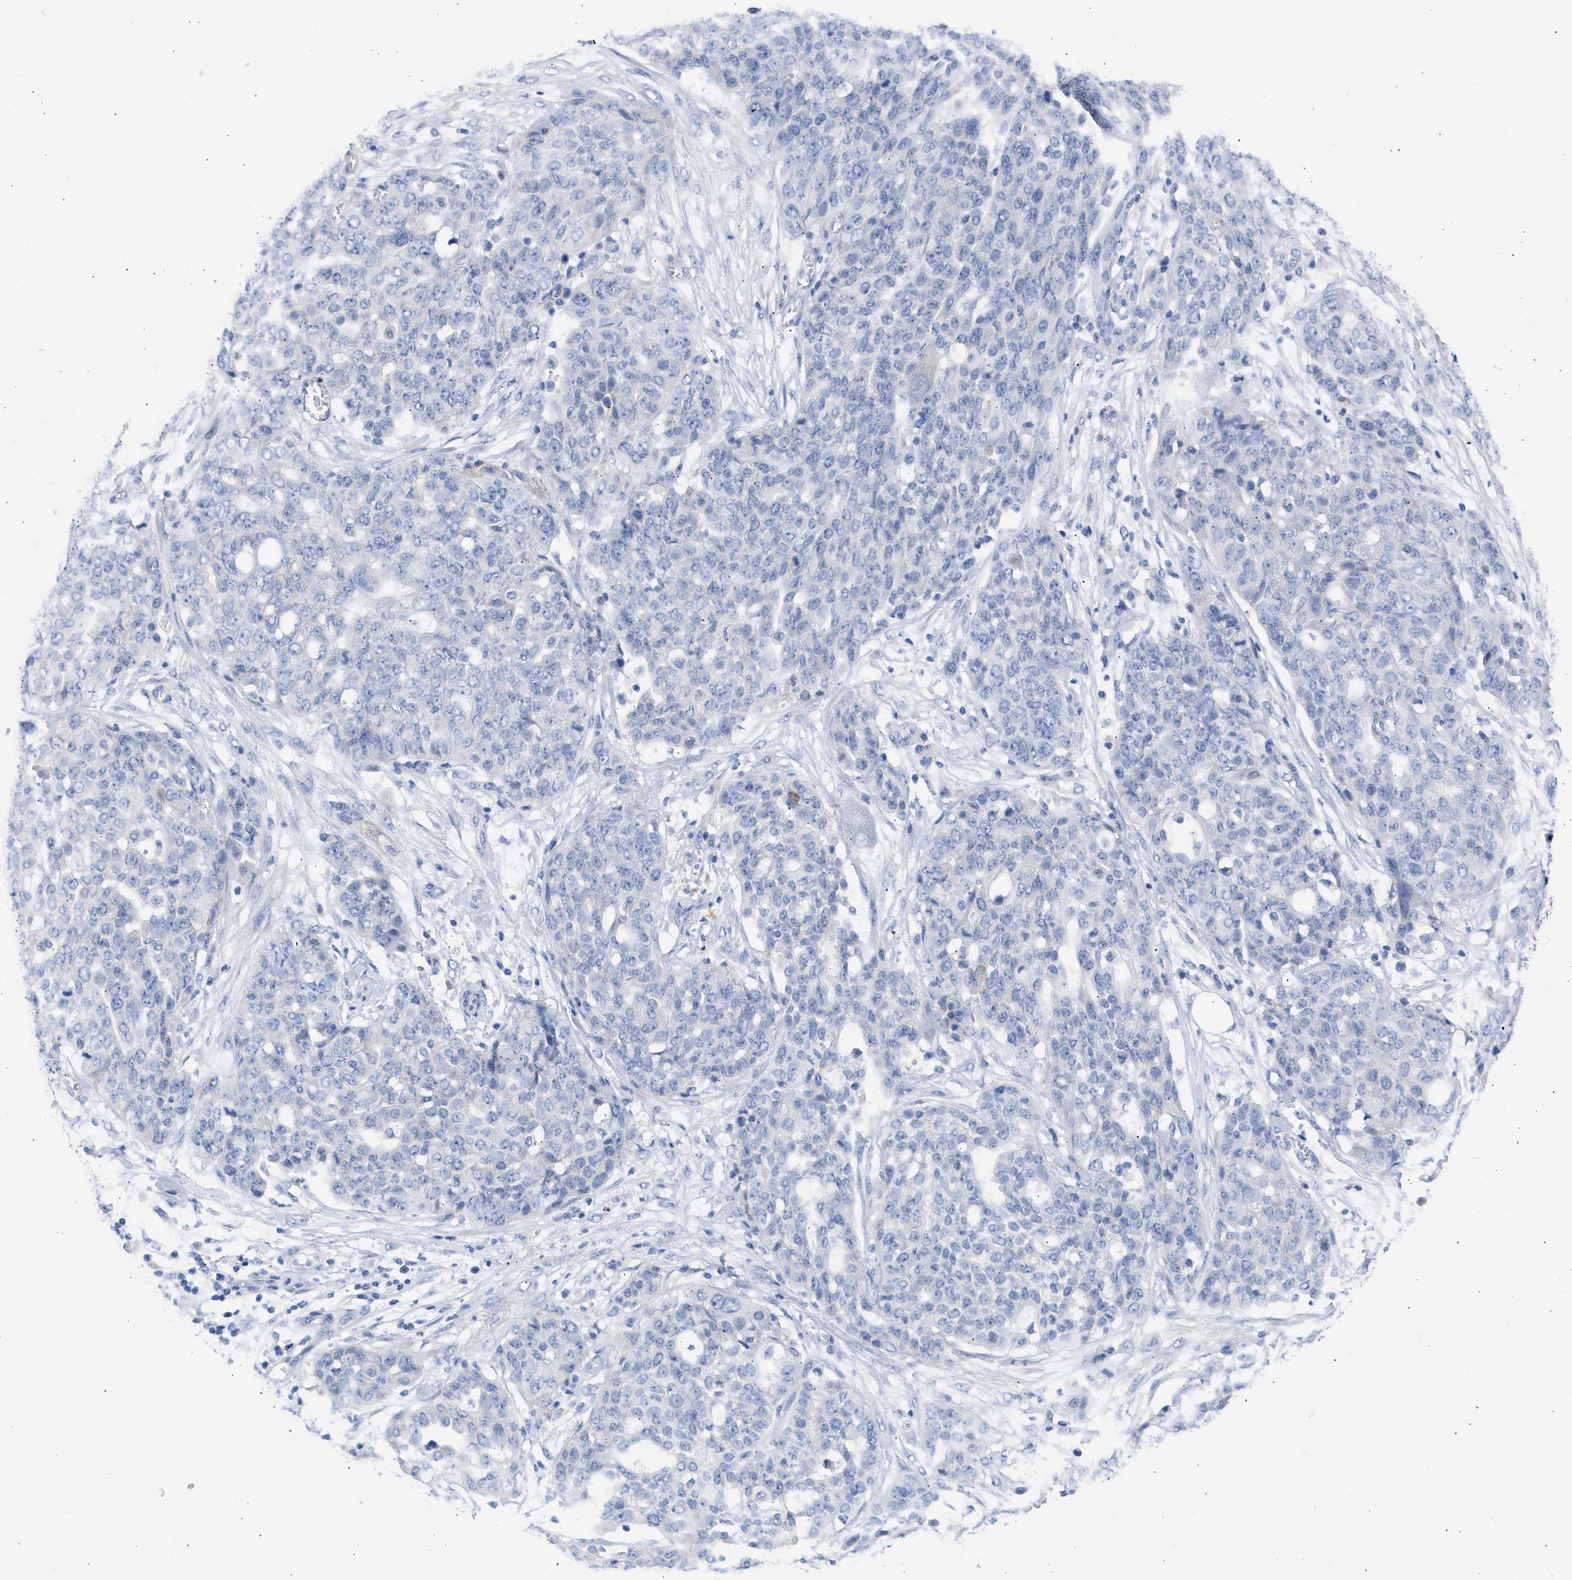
{"staining": {"intensity": "negative", "quantity": "none", "location": "none"}, "tissue": "ovarian cancer", "cell_type": "Tumor cells", "image_type": "cancer", "snomed": [{"axis": "morphology", "description": "Cystadenocarcinoma, serous, NOS"}, {"axis": "topography", "description": "Soft tissue"}, {"axis": "topography", "description": "Ovary"}], "caption": "The histopathology image demonstrates no staining of tumor cells in ovarian cancer. (DAB immunohistochemistry (IHC) with hematoxylin counter stain).", "gene": "RSPH1", "patient": {"sex": "female", "age": 57}}